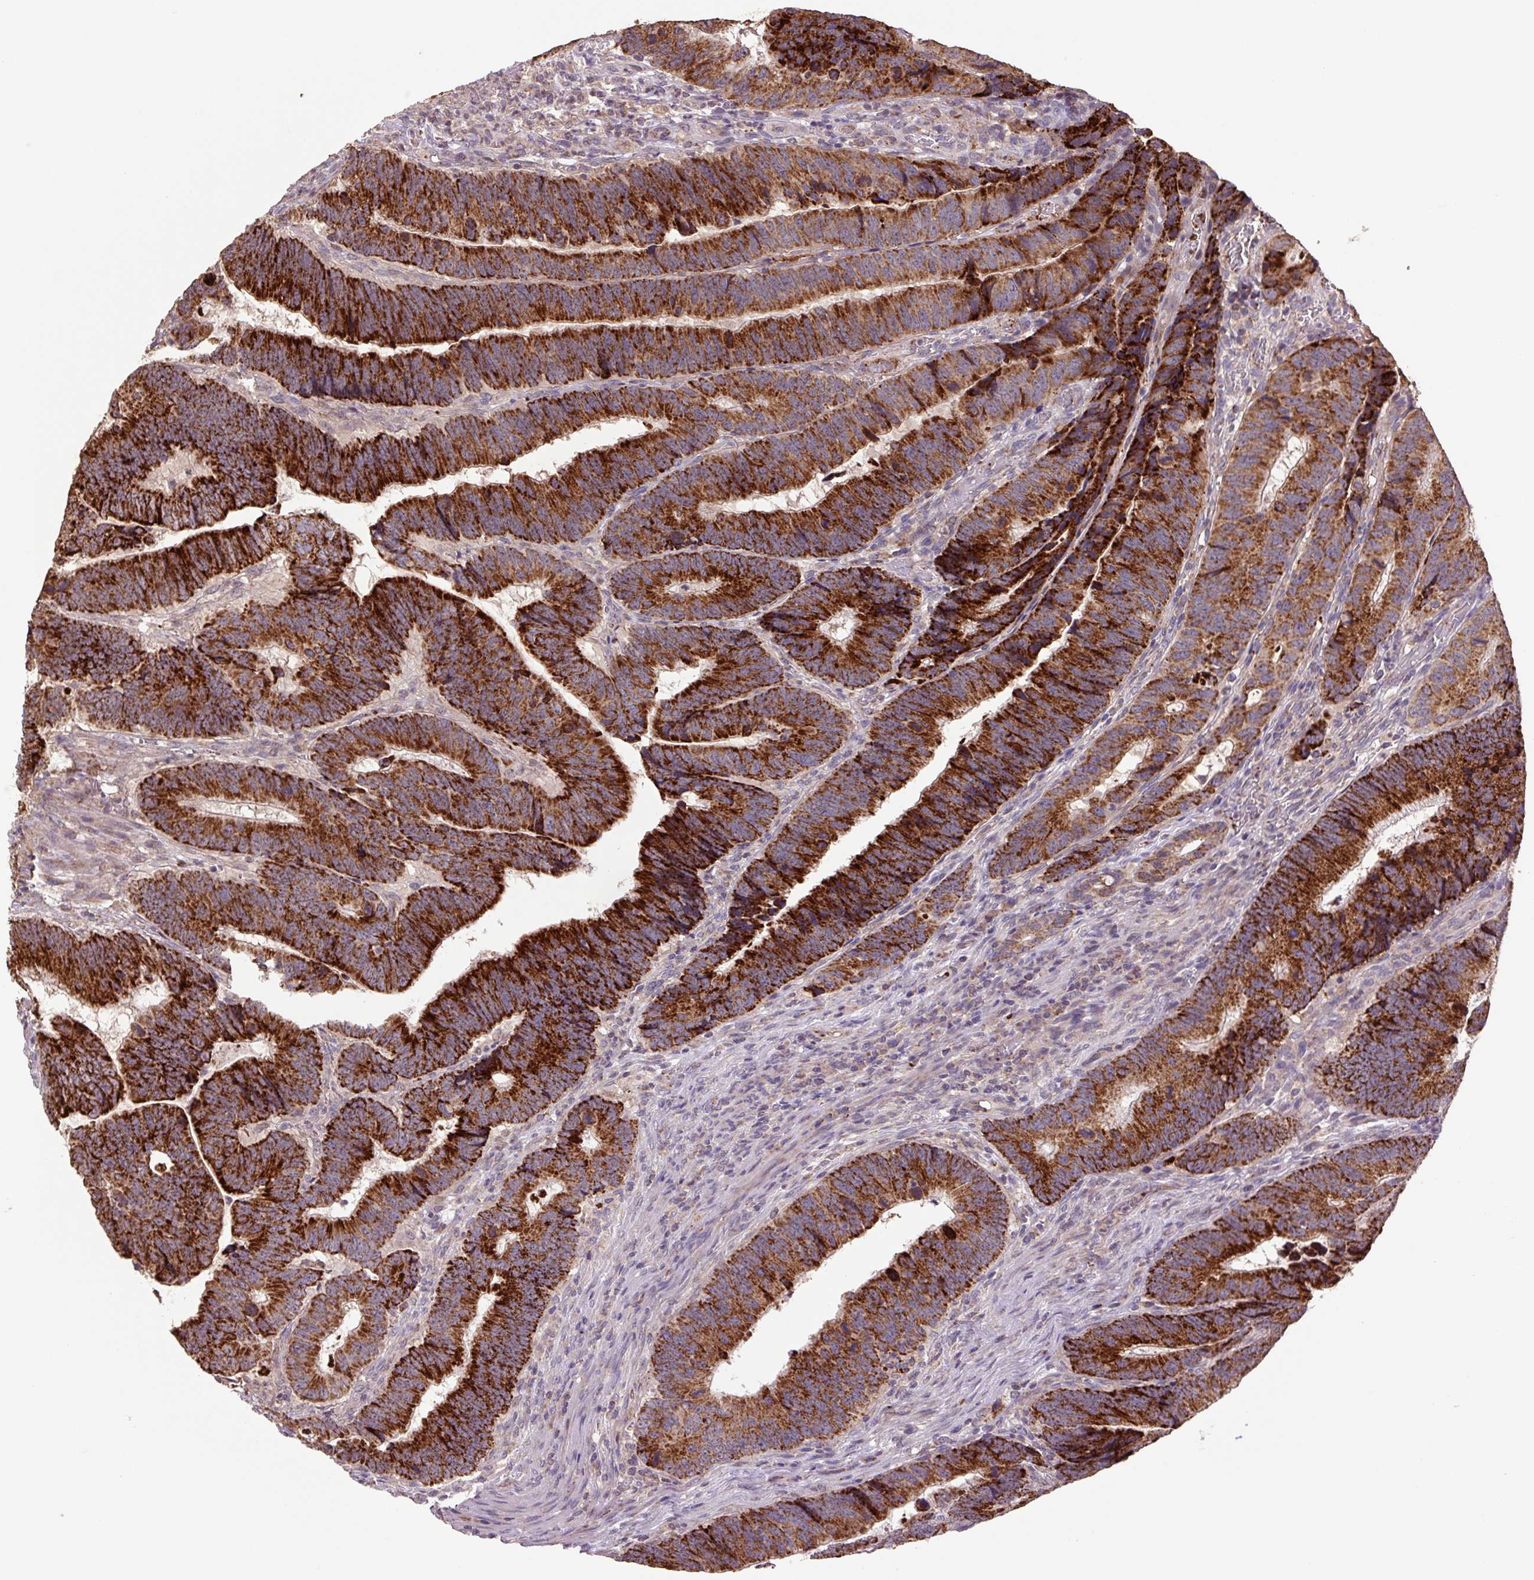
{"staining": {"intensity": "strong", "quantity": ">75%", "location": "cytoplasmic/membranous"}, "tissue": "colorectal cancer", "cell_type": "Tumor cells", "image_type": "cancer", "snomed": [{"axis": "morphology", "description": "Adenocarcinoma, NOS"}, {"axis": "topography", "description": "Colon"}], "caption": "Protein staining exhibits strong cytoplasmic/membranous staining in about >75% of tumor cells in colorectal cancer.", "gene": "TMEM160", "patient": {"sex": "male", "age": 62}}